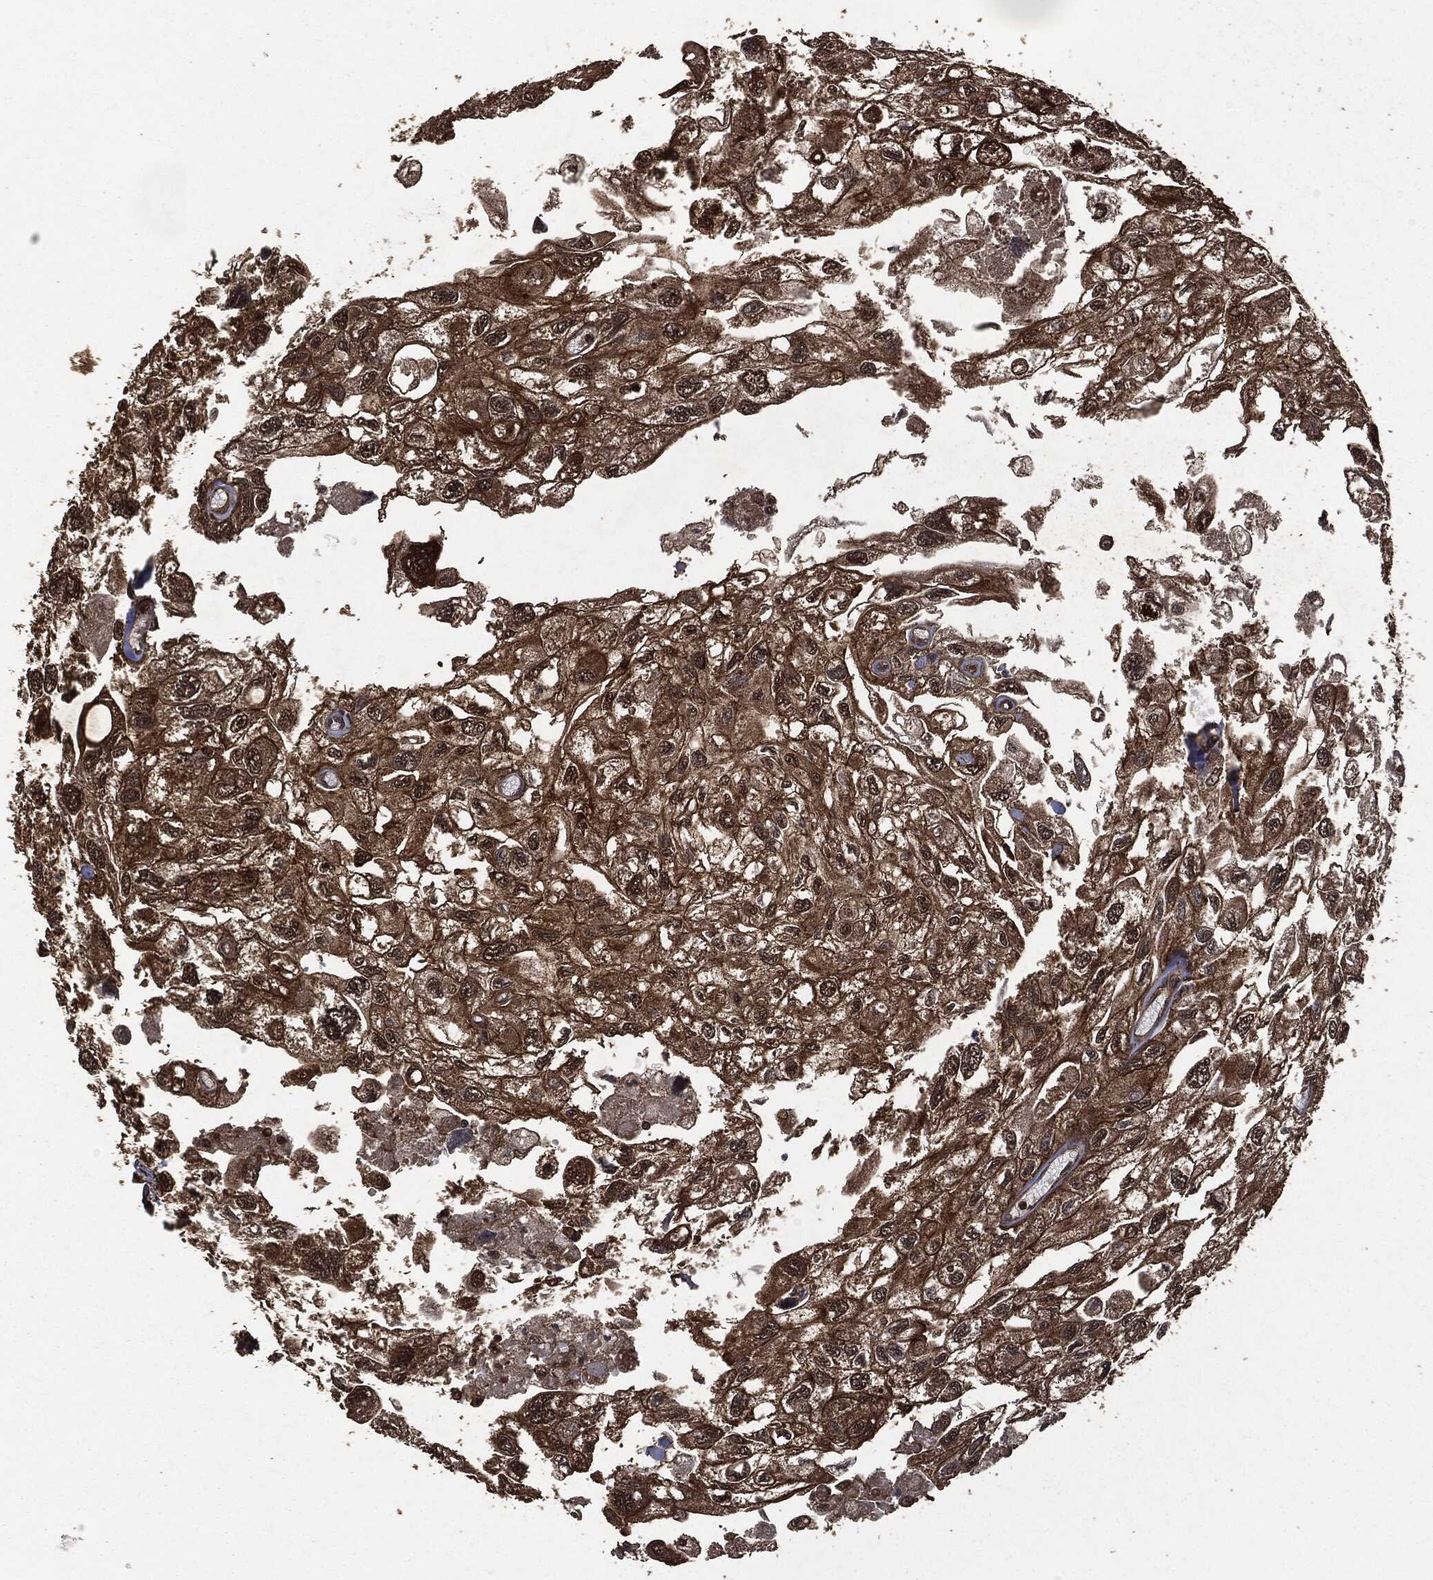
{"staining": {"intensity": "strong", "quantity": "25%-75%", "location": "cytoplasmic/membranous"}, "tissue": "urothelial cancer", "cell_type": "Tumor cells", "image_type": "cancer", "snomed": [{"axis": "morphology", "description": "Urothelial carcinoma, High grade"}, {"axis": "topography", "description": "Urinary bladder"}], "caption": "Protein expression analysis of human urothelial cancer reveals strong cytoplasmic/membranous staining in about 25%-75% of tumor cells.", "gene": "HRAS", "patient": {"sex": "male", "age": 59}}